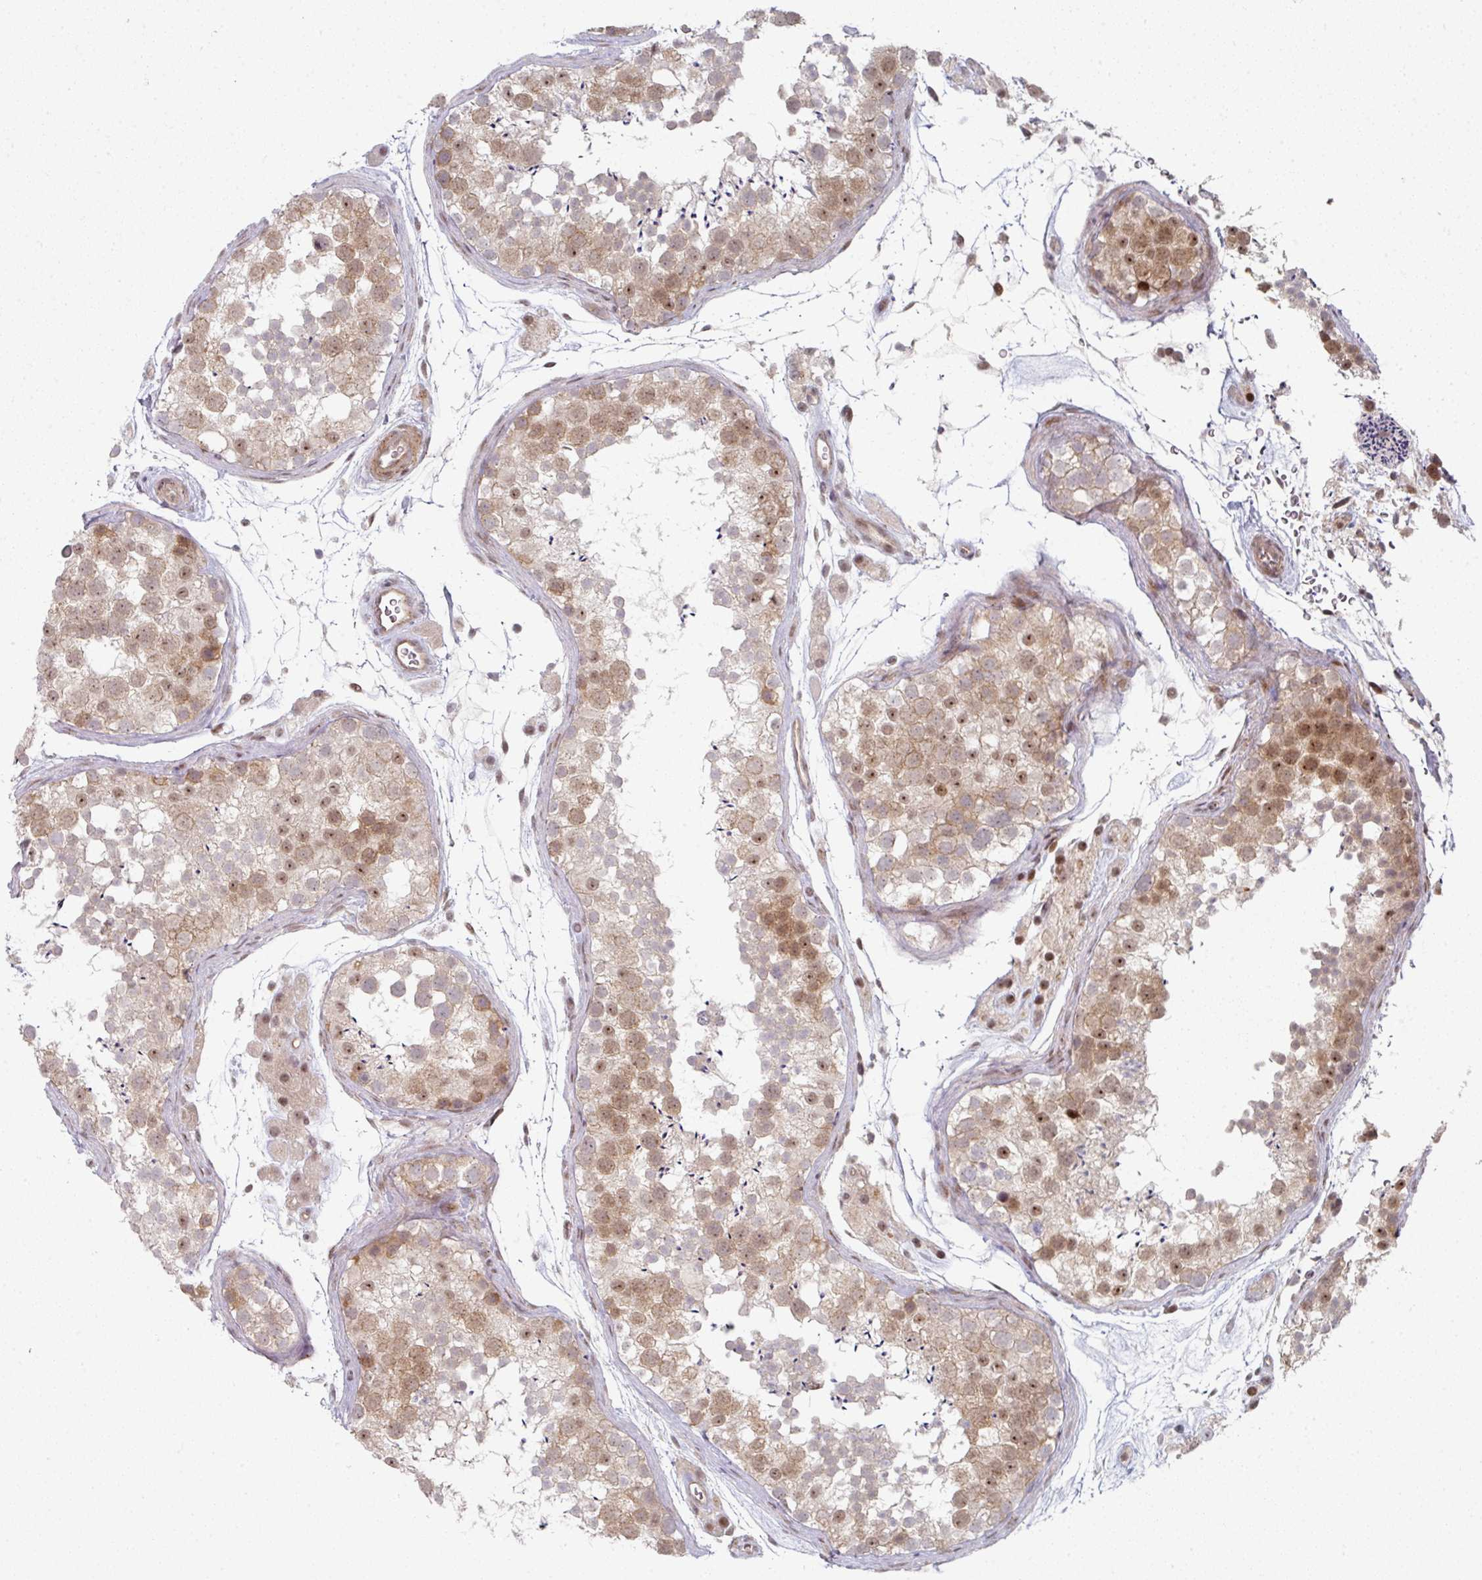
{"staining": {"intensity": "moderate", "quantity": "25%-75%", "location": "cytoplasmic/membranous,nuclear"}, "tissue": "testis", "cell_type": "Cells in seminiferous ducts", "image_type": "normal", "snomed": [{"axis": "morphology", "description": "Normal tissue, NOS"}, {"axis": "topography", "description": "Testis"}], "caption": "Testis stained with a brown dye reveals moderate cytoplasmic/membranous,nuclear positive positivity in approximately 25%-75% of cells in seminiferous ducts.", "gene": "TMCC1", "patient": {"sex": "male", "age": 41}}